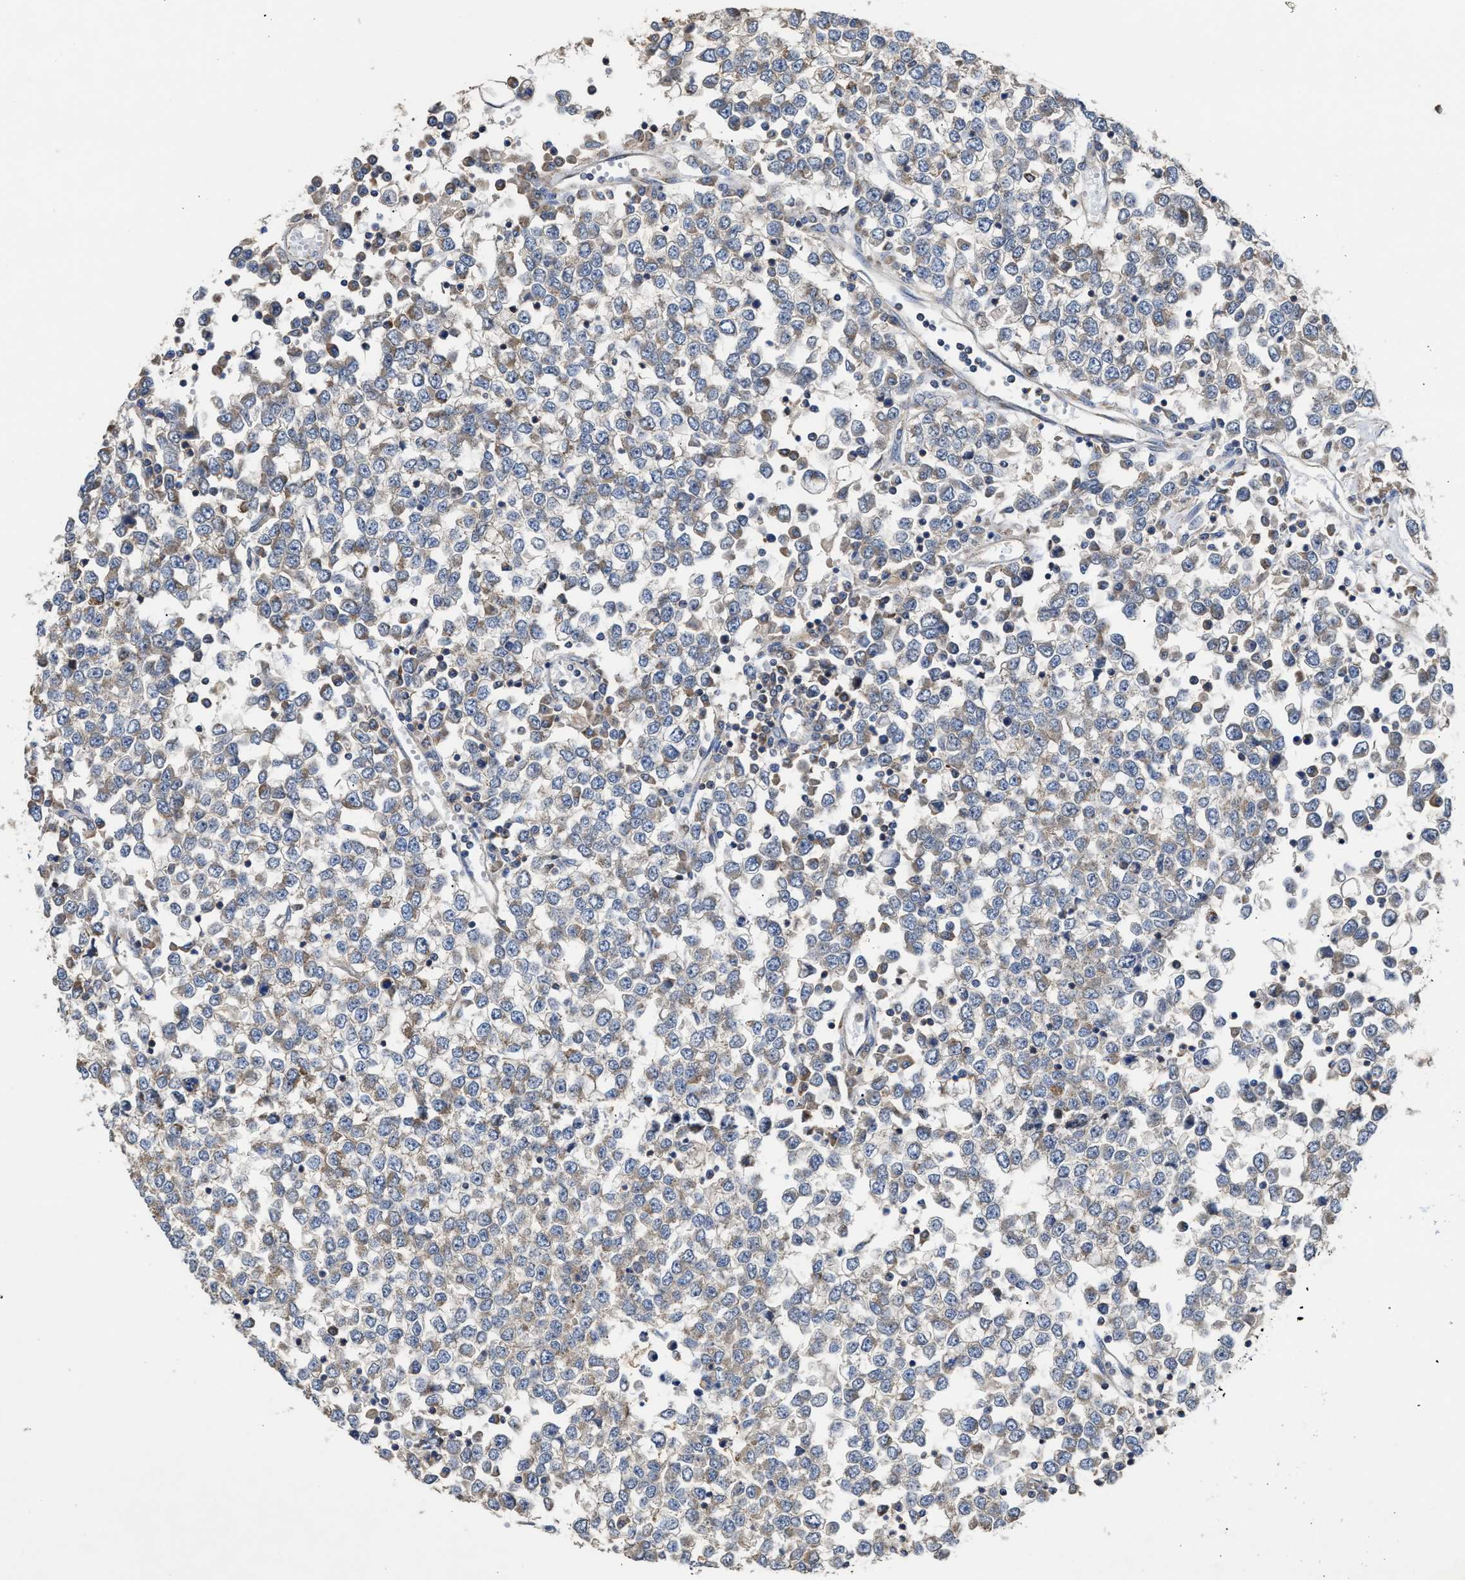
{"staining": {"intensity": "moderate", "quantity": "25%-75%", "location": "cytoplasmic/membranous"}, "tissue": "testis cancer", "cell_type": "Tumor cells", "image_type": "cancer", "snomed": [{"axis": "morphology", "description": "Seminoma, NOS"}, {"axis": "topography", "description": "Testis"}], "caption": "Protein analysis of testis seminoma tissue displays moderate cytoplasmic/membranous staining in about 25%-75% of tumor cells. Nuclei are stained in blue.", "gene": "MECR", "patient": {"sex": "male", "age": 65}}